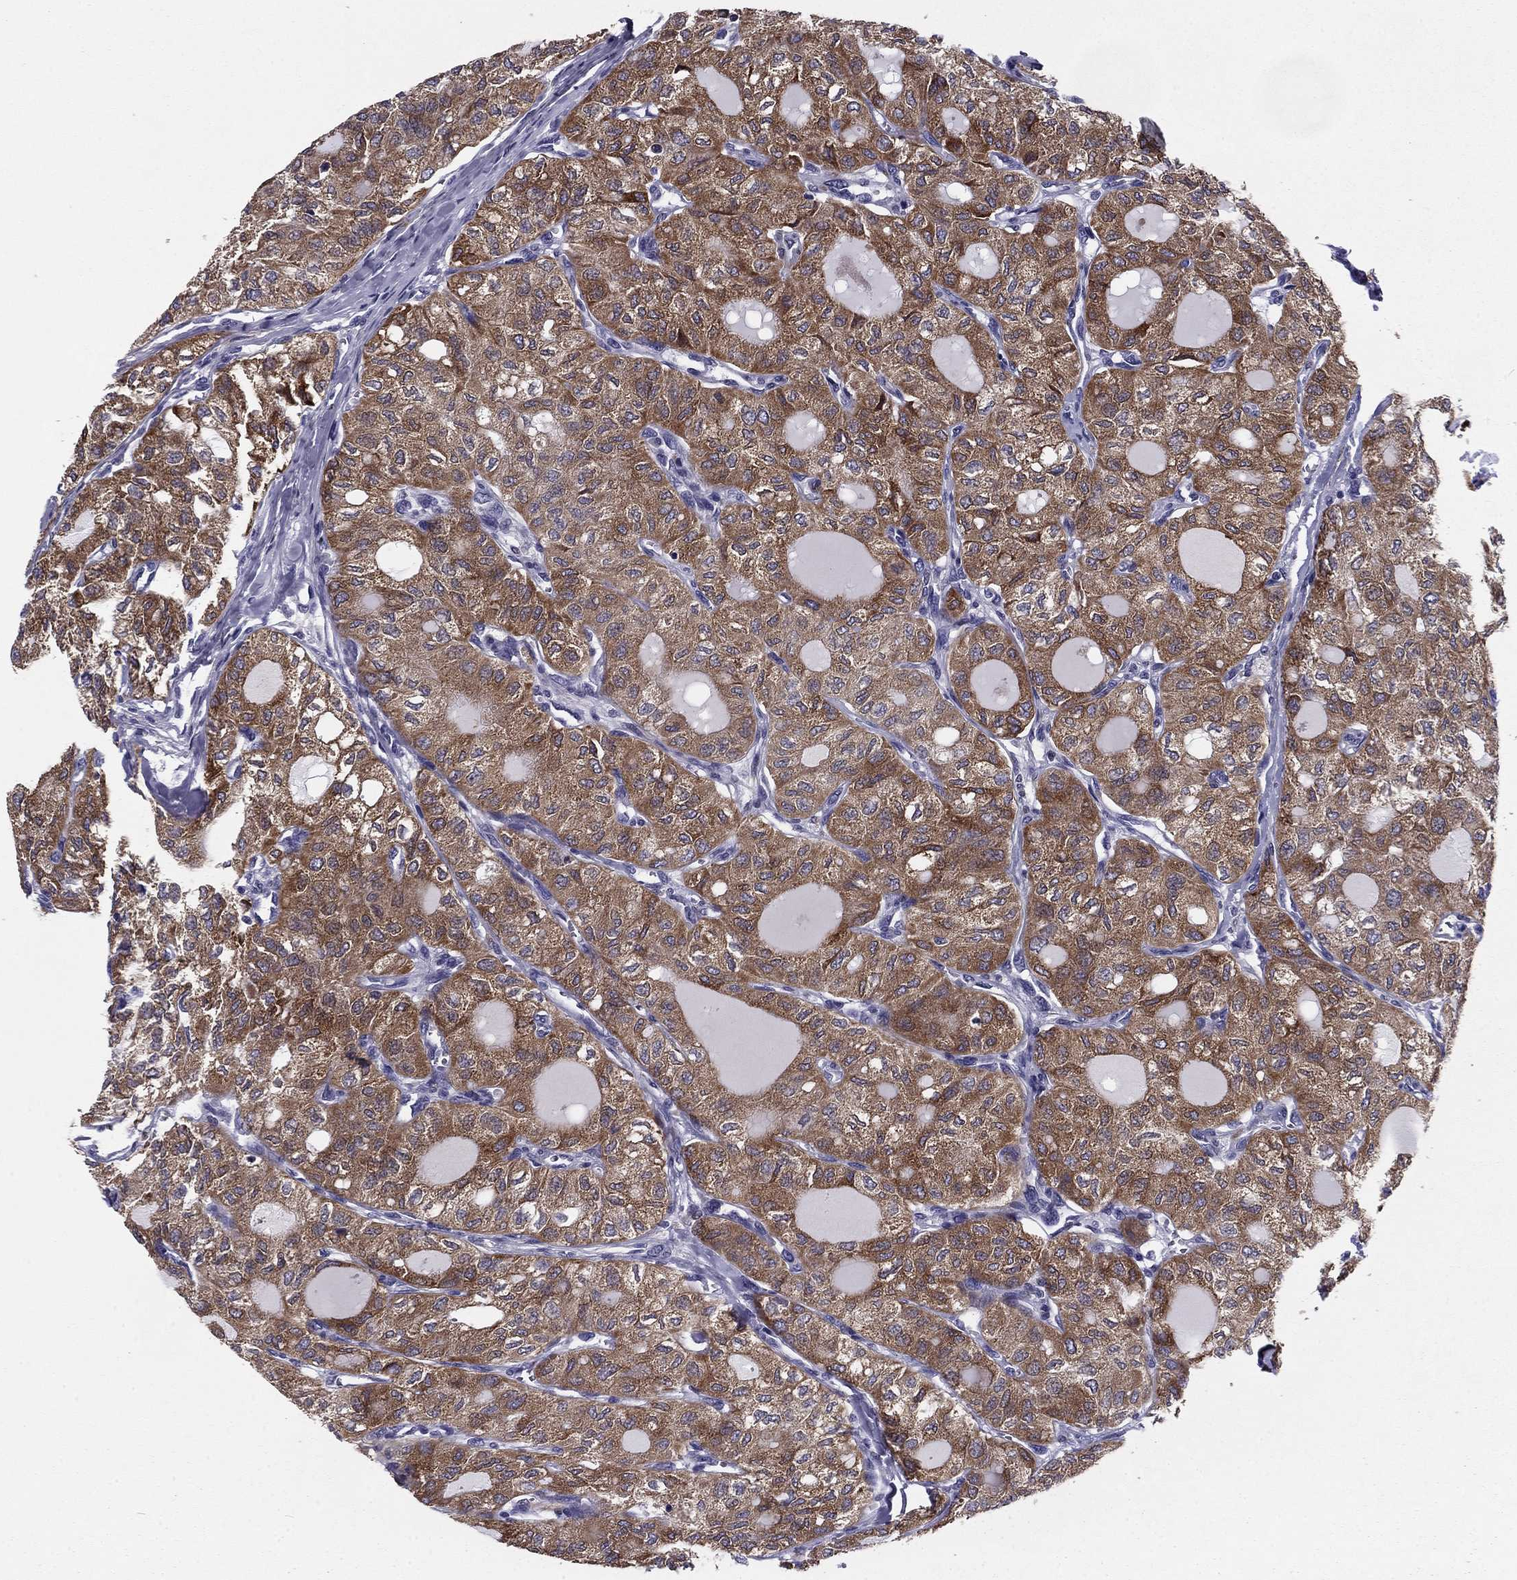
{"staining": {"intensity": "strong", "quantity": ">75%", "location": "cytoplasmic/membranous"}, "tissue": "thyroid cancer", "cell_type": "Tumor cells", "image_type": "cancer", "snomed": [{"axis": "morphology", "description": "Follicular adenoma carcinoma, NOS"}, {"axis": "topography", "description": "Thyroid gland"}], "caption": "Immunohistochemistry (IHC) of human thyroid cancer demonstrates high levels of strong cytoplasmic/membranous expression in about >75% of tumor cells. (Stains: DAB (3,3'-diaminobenzidine) in brown, nuclei in blue, Microscopy: brightfield microscopy at high magnification).", "gene": "TMED3", "patient": {"sex": "male", "age": 75}}